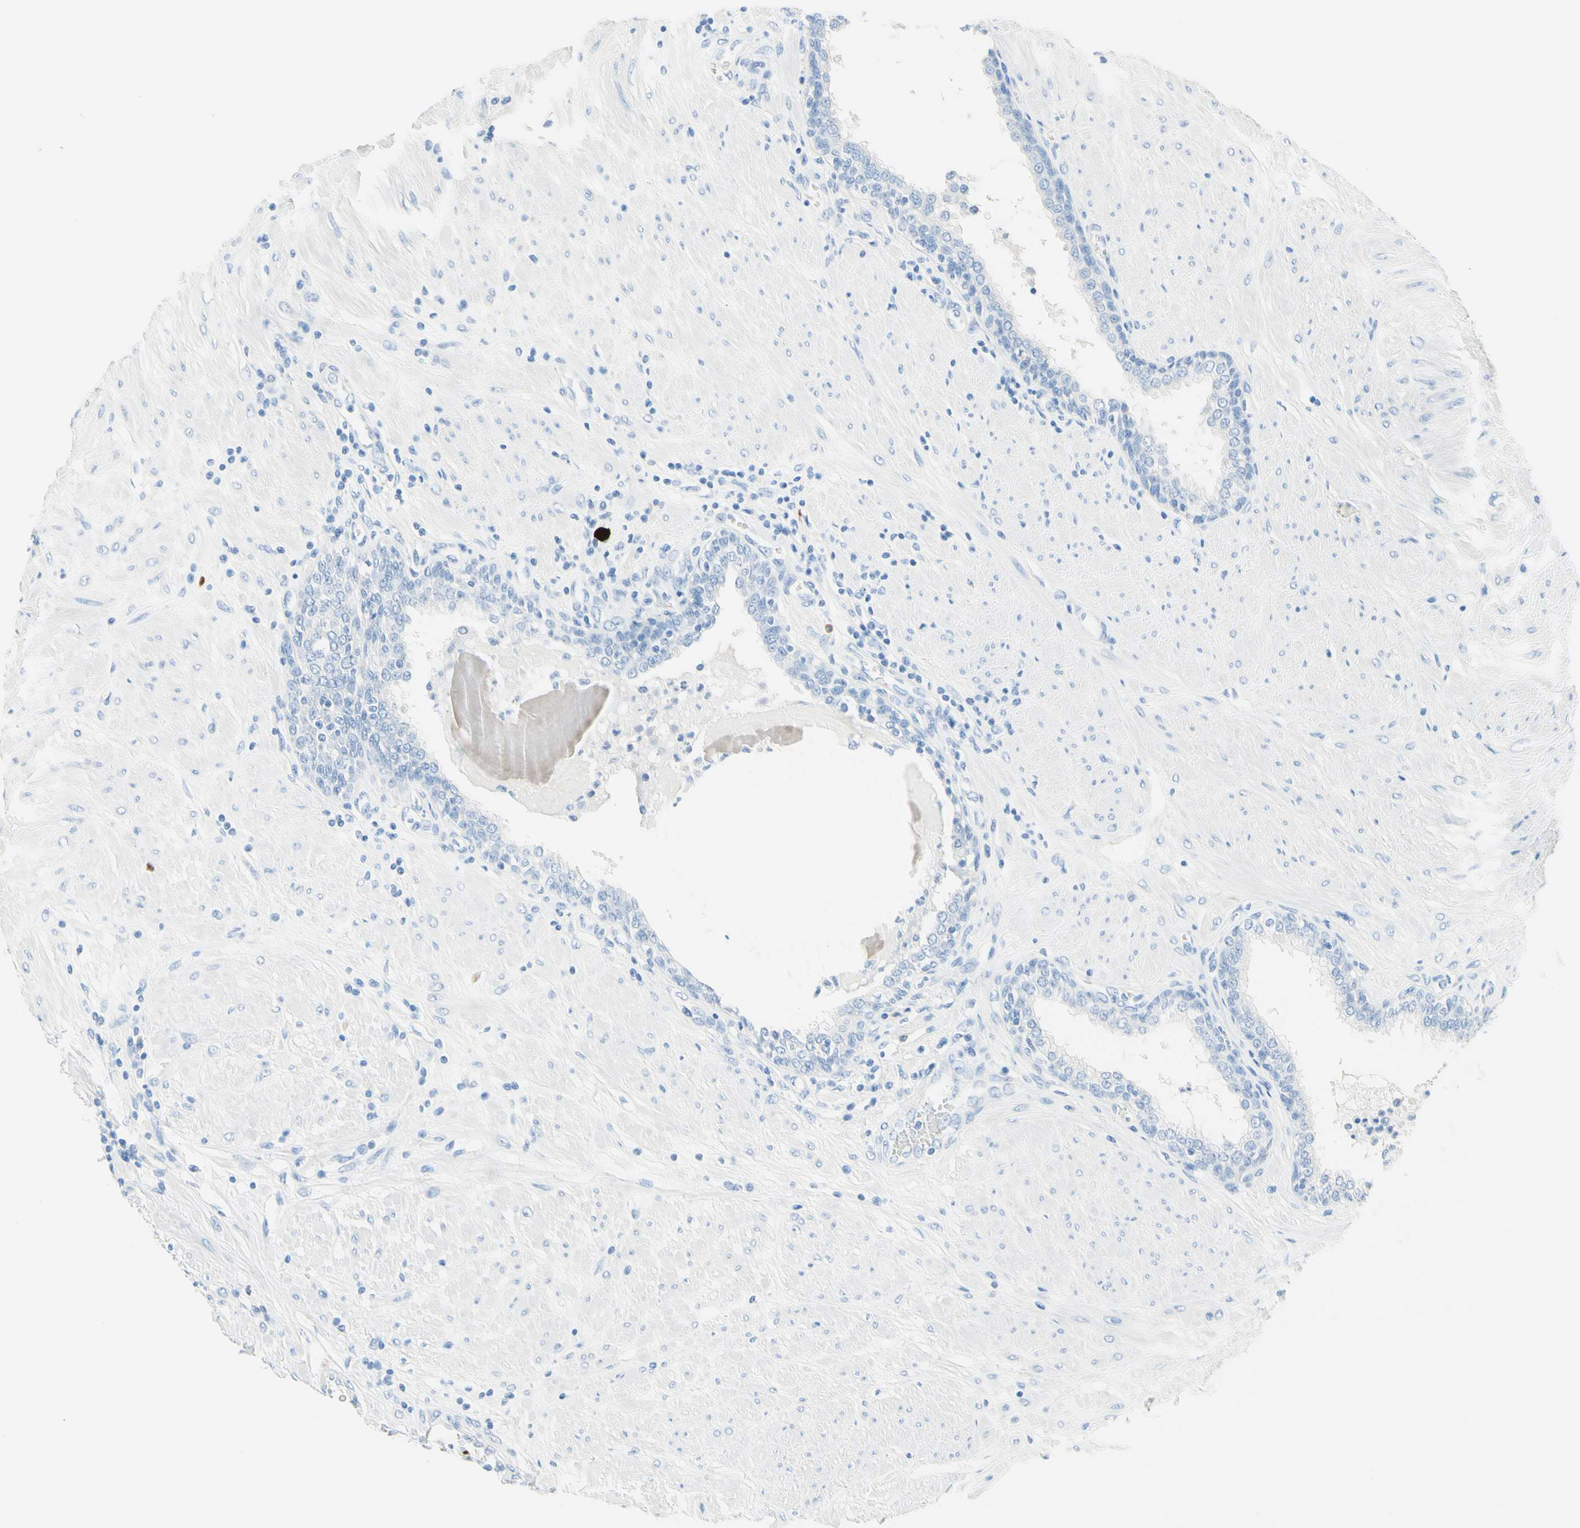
{"staining": {"intensity": "negative", "quantity": "none", "location": "none"}, "tissue": "prostate", "cell_type": "Glandular cells", "image_type": "normal", "snomed": [{"axis": "morphology", "description": "Normal tissue, NOS"}, {"axis": "topography", "description": "Prostate"}], "caption": "Immunohistochemical staining of normal human prostate demonstrates no significant expression in glandular cells.", "gene": "IL6ST", "patient": {"sex": "male", "age": 51}}